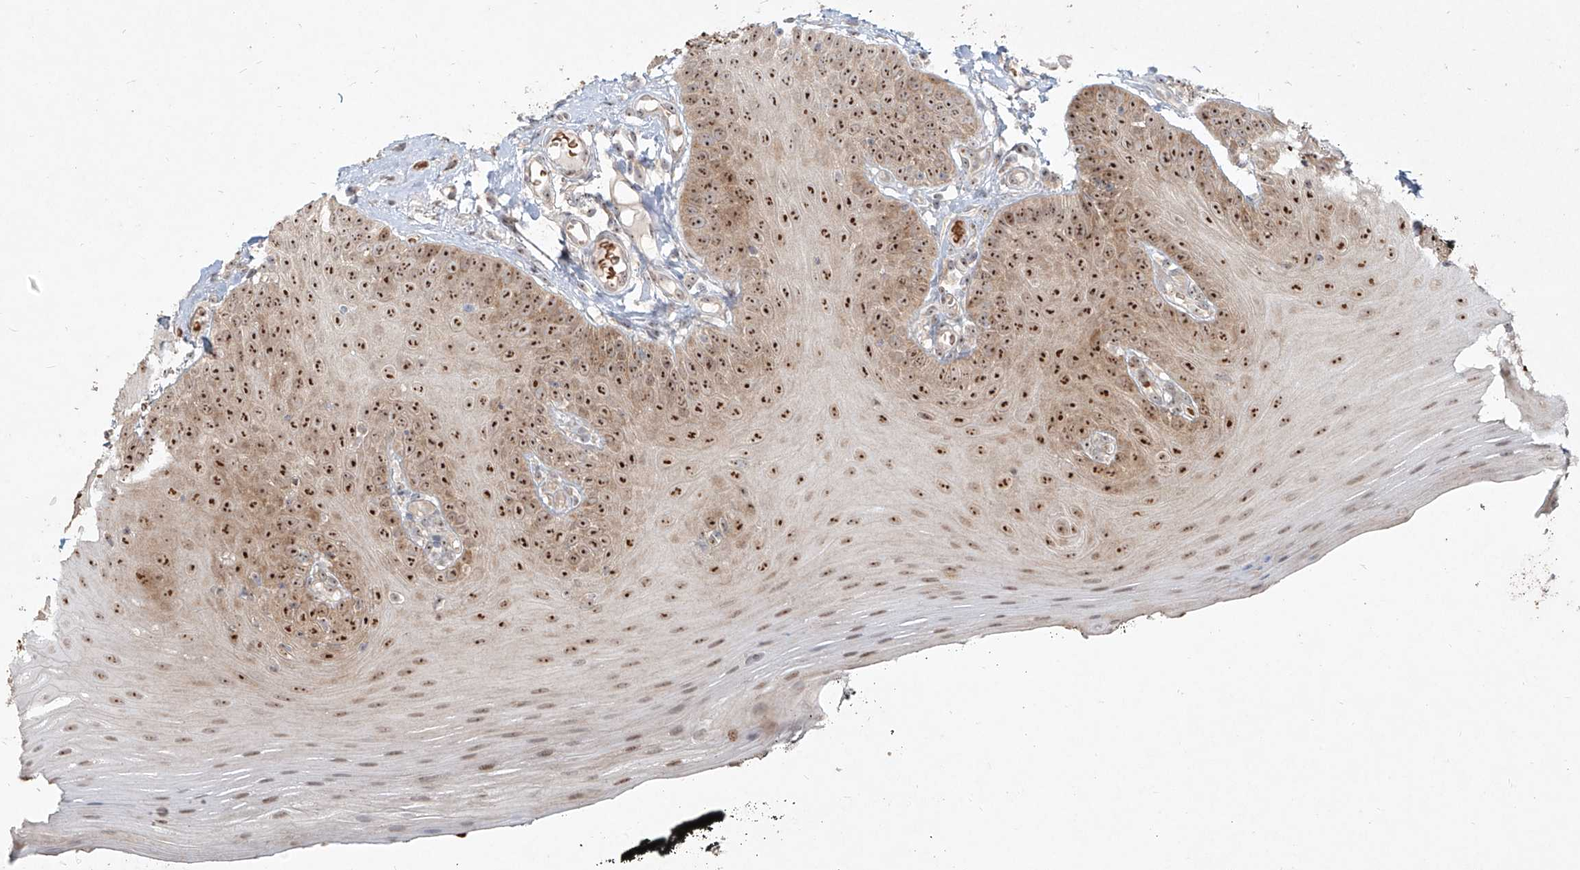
{"staining": {"intensity": "moderate", "quantity": ">75%", "location": "cytoplasmic/membranous,nuclear"}, "tissue": "oral mucosa", "cell_type": "Squamous epithelial cells", "image_type": "normal", "snomed": [{"axis": "morphology", "description": "Normal tissue, NOS"}, {"axis": "topography", "description": "Oral tissue"}], "caption": "Squamous epithelial cells show medium levels of moderate cytoplasmic/membranous,nuclear expression in about >75% of cells in benign human oral mucosa.", "gene": "BYSL", "patient": {"sex": "male", "age": 74}}